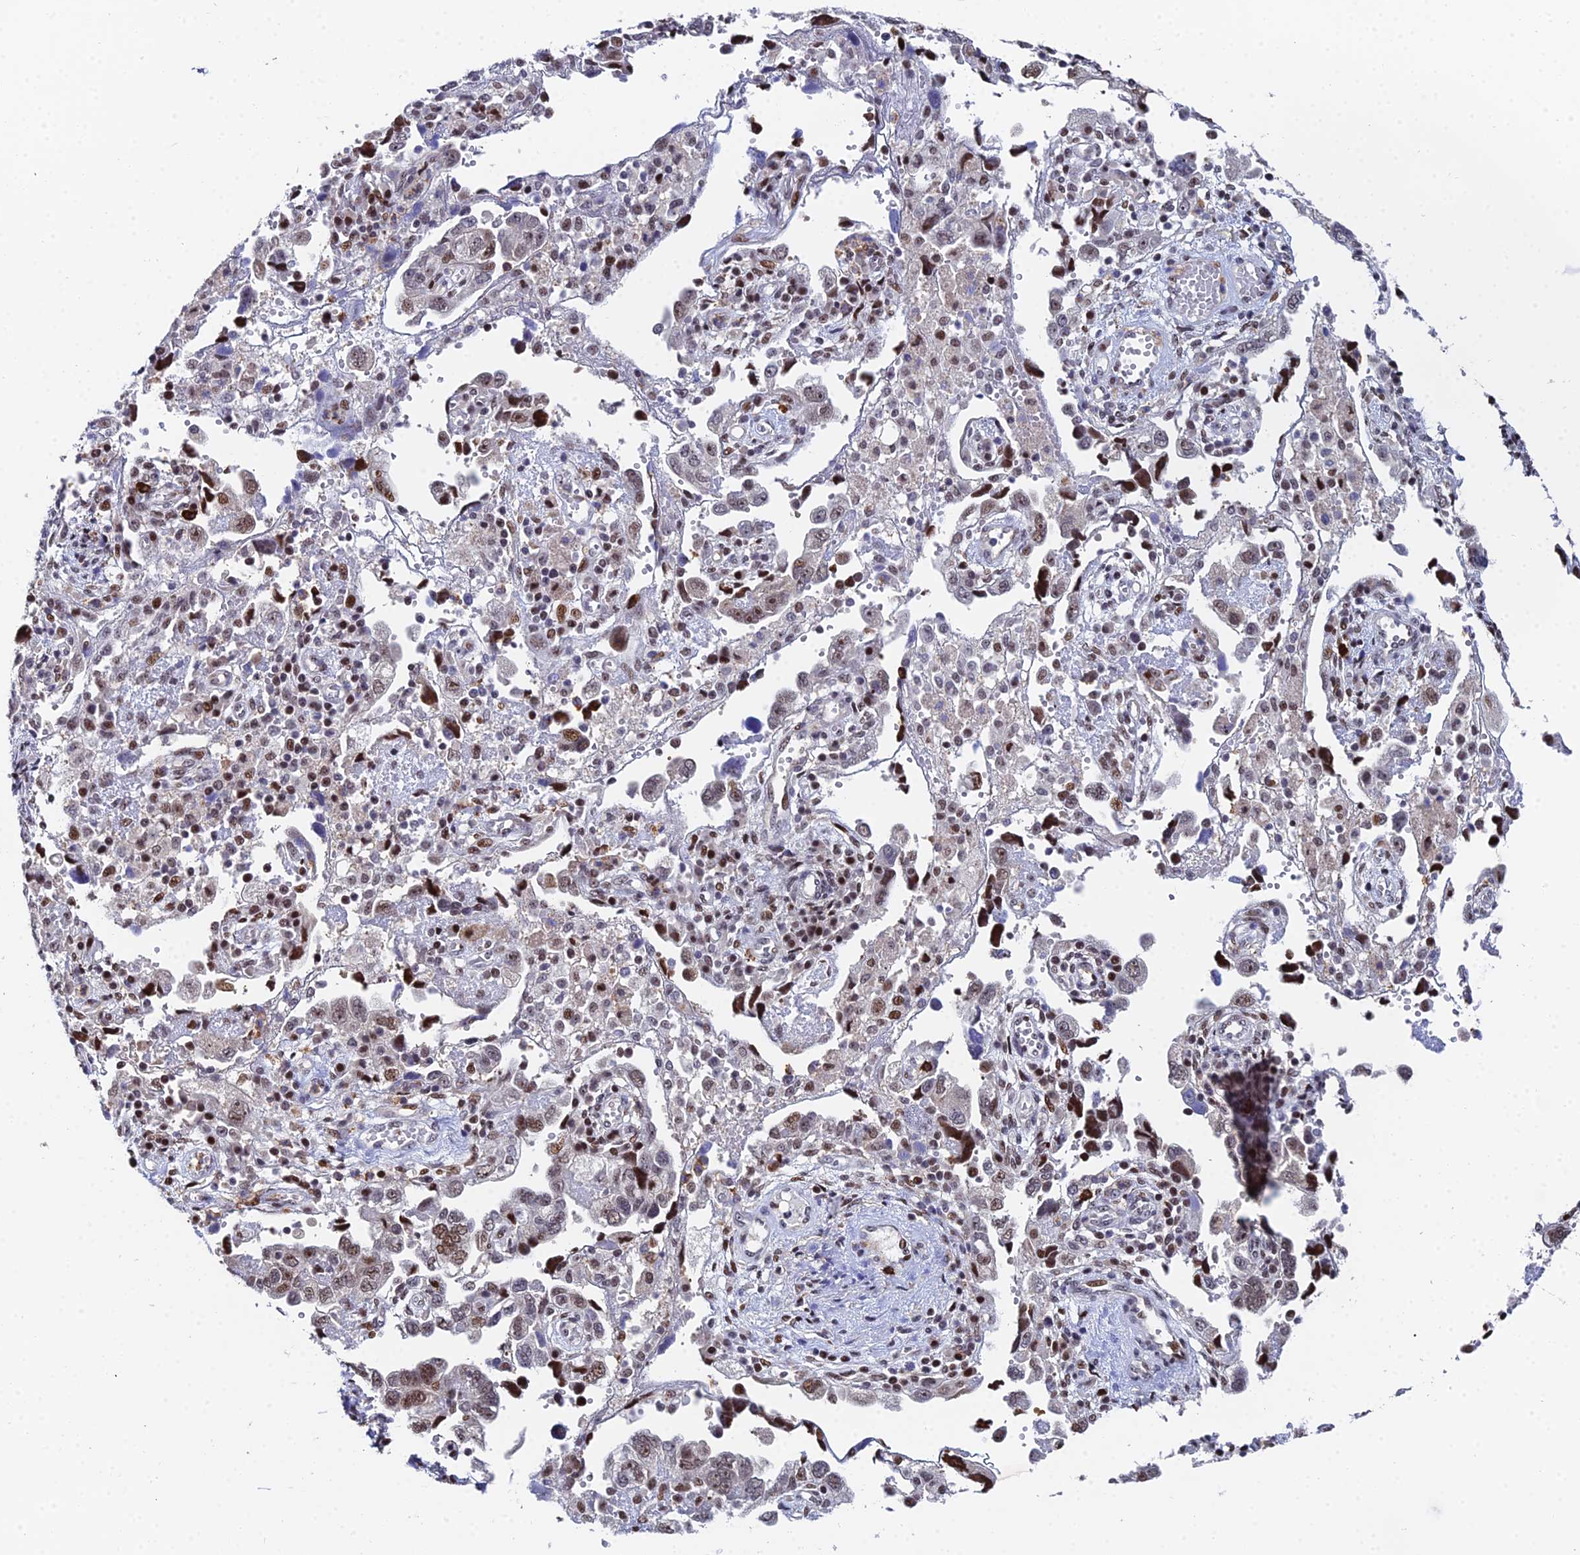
{"staining": {"intensity": "moderate", "quantity": ">75%", "location": "nuclear"}, "tissue": "ovarian cancer", "cell_type": "Tumor cells", "image_type": "cancer", "snomed": [{"axis": "morphology", "description": "Carcinoma, NOS"}, {"axis": "morphology", "description": "Cystadenocarcinoma, serous, NOS"}, {"axis": "topography", "description": "Ovary"}], "caption": "Ovarian cancer (carcinoma) was stained to show a protein in brown. There is medium levels of moderate nuclear staining in about >75% of tumor cells. The protein is stained brown, and the nuclei are stained in blue (DAB IHC with brightfield microscopy, high magnification).", "gene": "TIFA", "patient": {"sex": "female", "age": 69}}